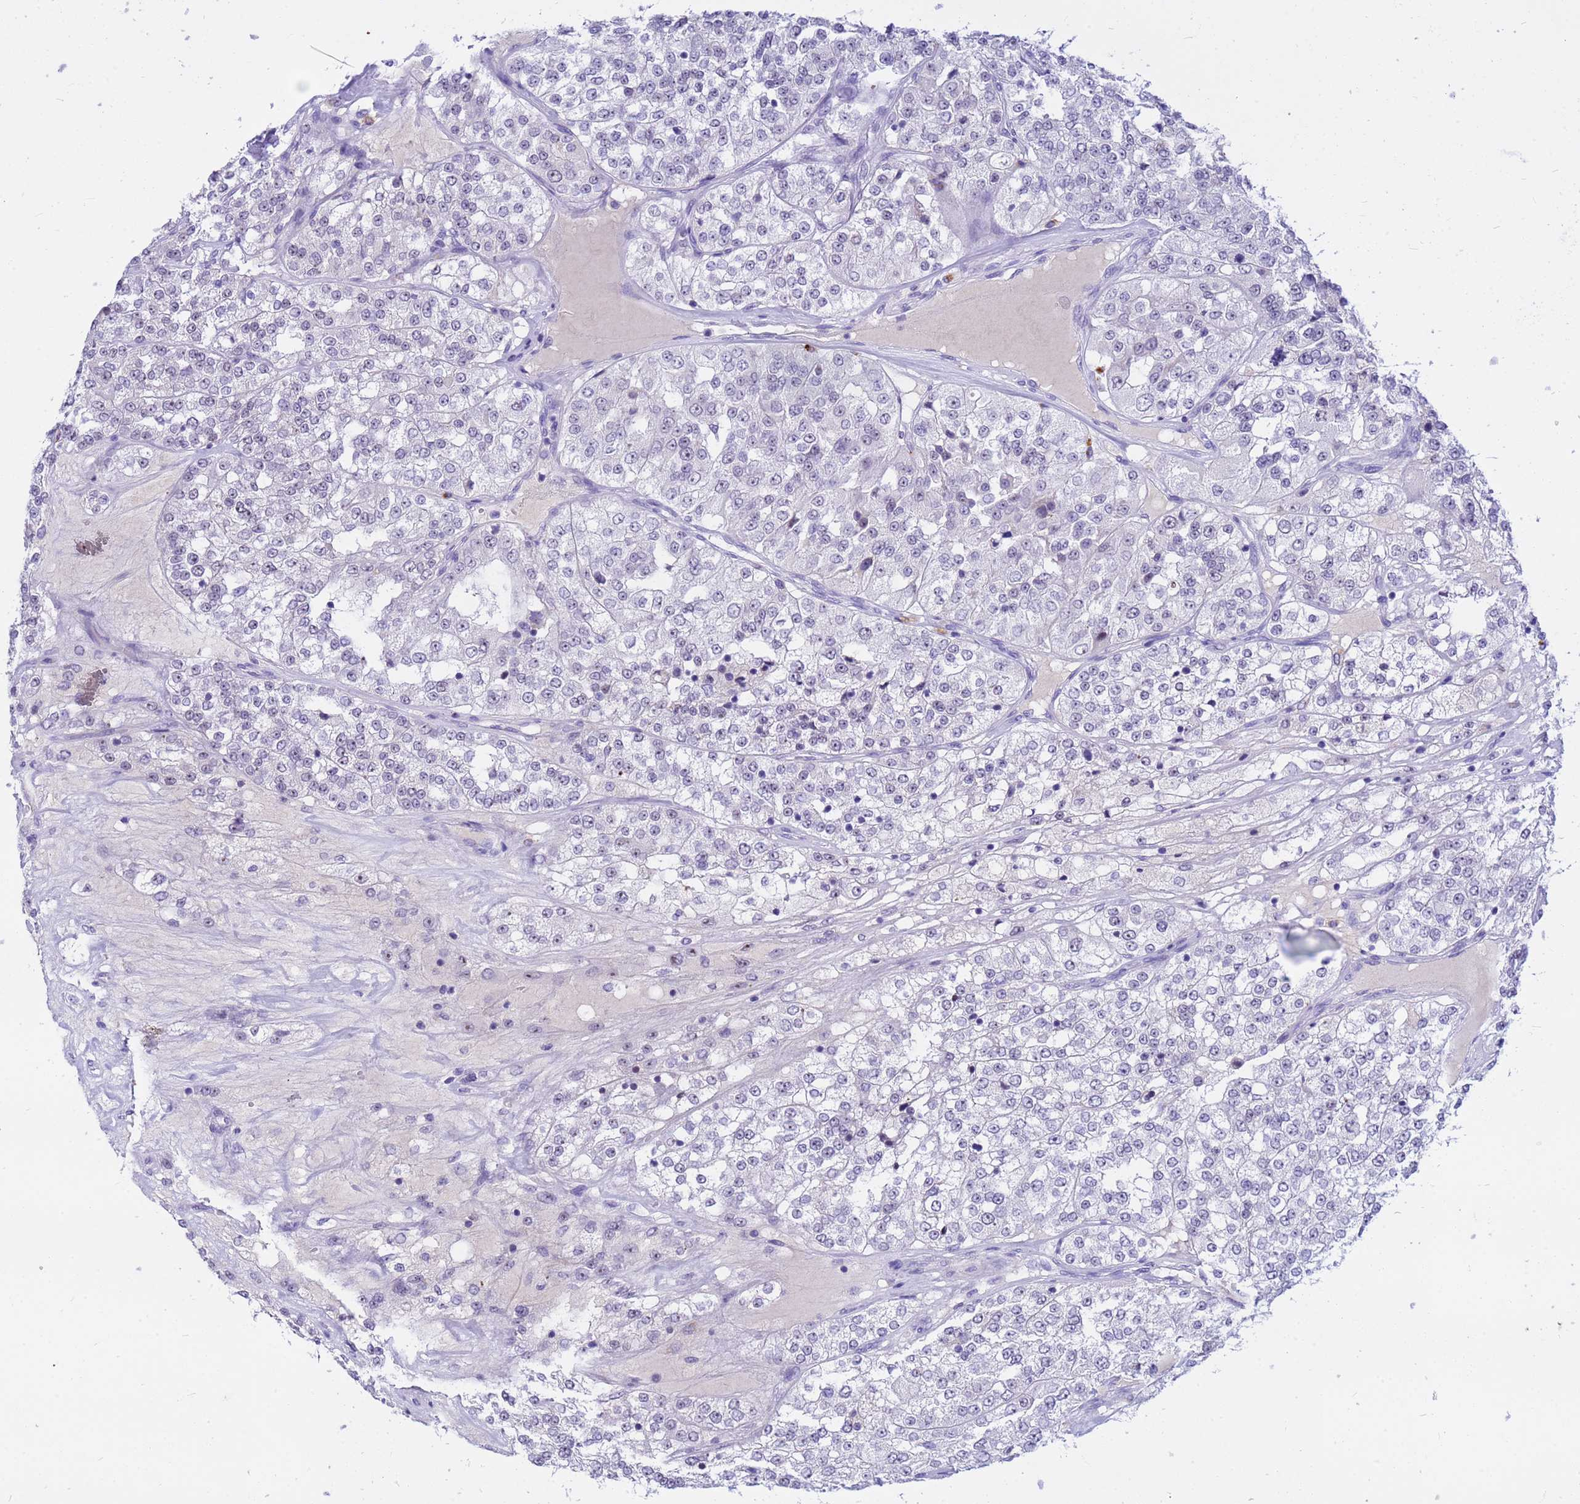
{"staining": {"intensity": "negative", "quantity": "none", "location": "none"}, "tissue": "renal cancer", "cell_type": "Tumor cells", "image_type": "cancer", "snomed": [{"axis": "morphology", "description": "Adenocarcinoma, NOS"}, {"axis": "topography", "description": "Kidney"}], "caption": "This is a histopathology image of IHC staining of renal adenocarcinoma, which shows no staining in tumor cells. (Stains: DAB (3,3'-diaminobenzidine) immunohistochemistry with hematoxylin counter stain, Microscopy: brightfield microscopy at high magnification).", "gene": "DMRTC2", "patient": {"sex": "female", "age": 63}}